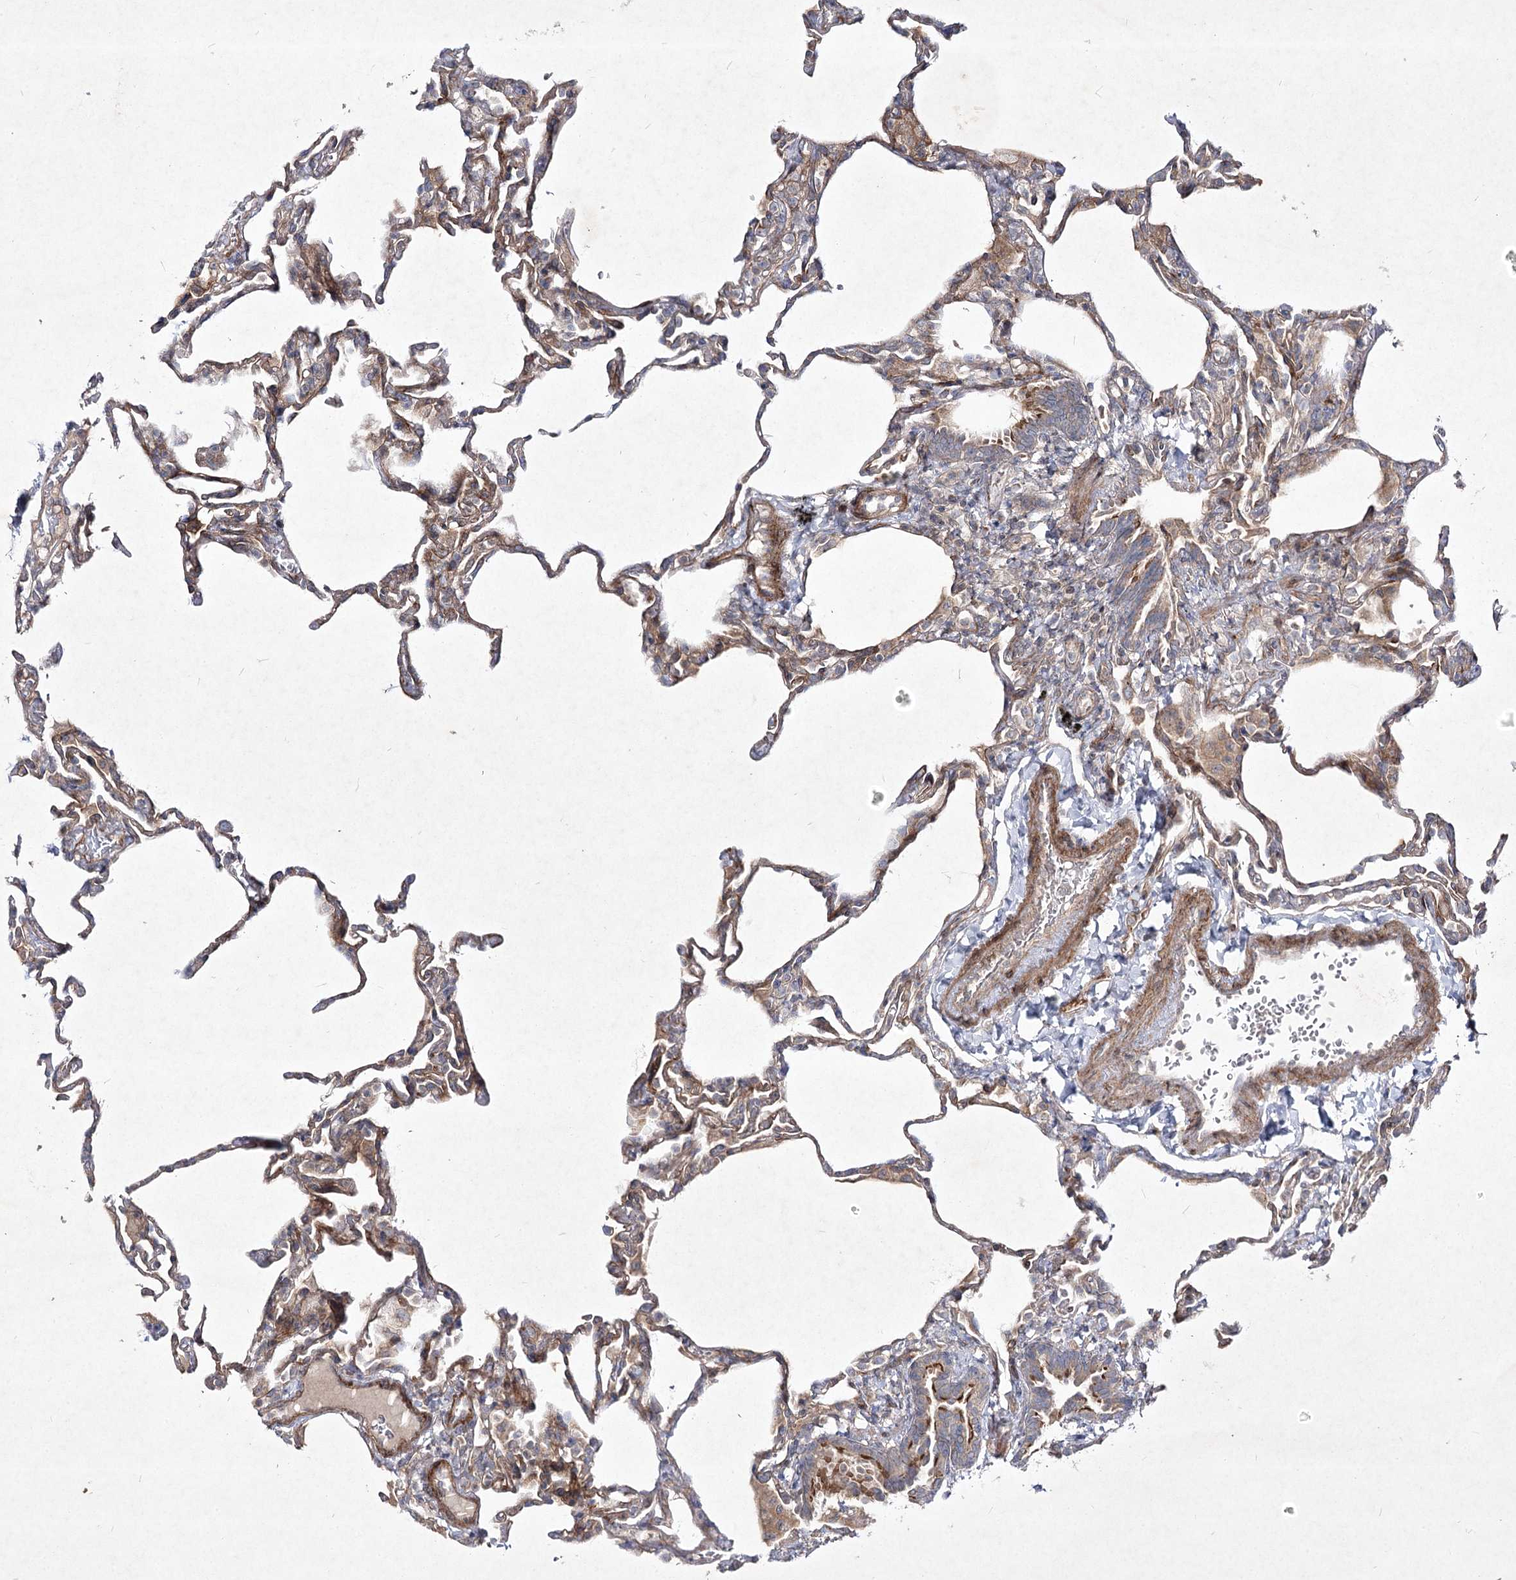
{"staining": {"intensity": "moderate", "quantity": "<25%", "location": "cytoplasmic/membranous"}, "tissue": "lung", "cell_type": "Alveolar cells", "image_type": "normal", "snomed": [{"axis": "morphology", "description": "Normal tissue, NOS"}, {"axis": "topography", "description": "Lung"}], "caption": "Alveolar cells display moderate cytoplasmic/membranous positivity in approximately <25% of cells in benign lung.", "gene": "CIB2", "patient": {"sex": "male", "age": 20}}